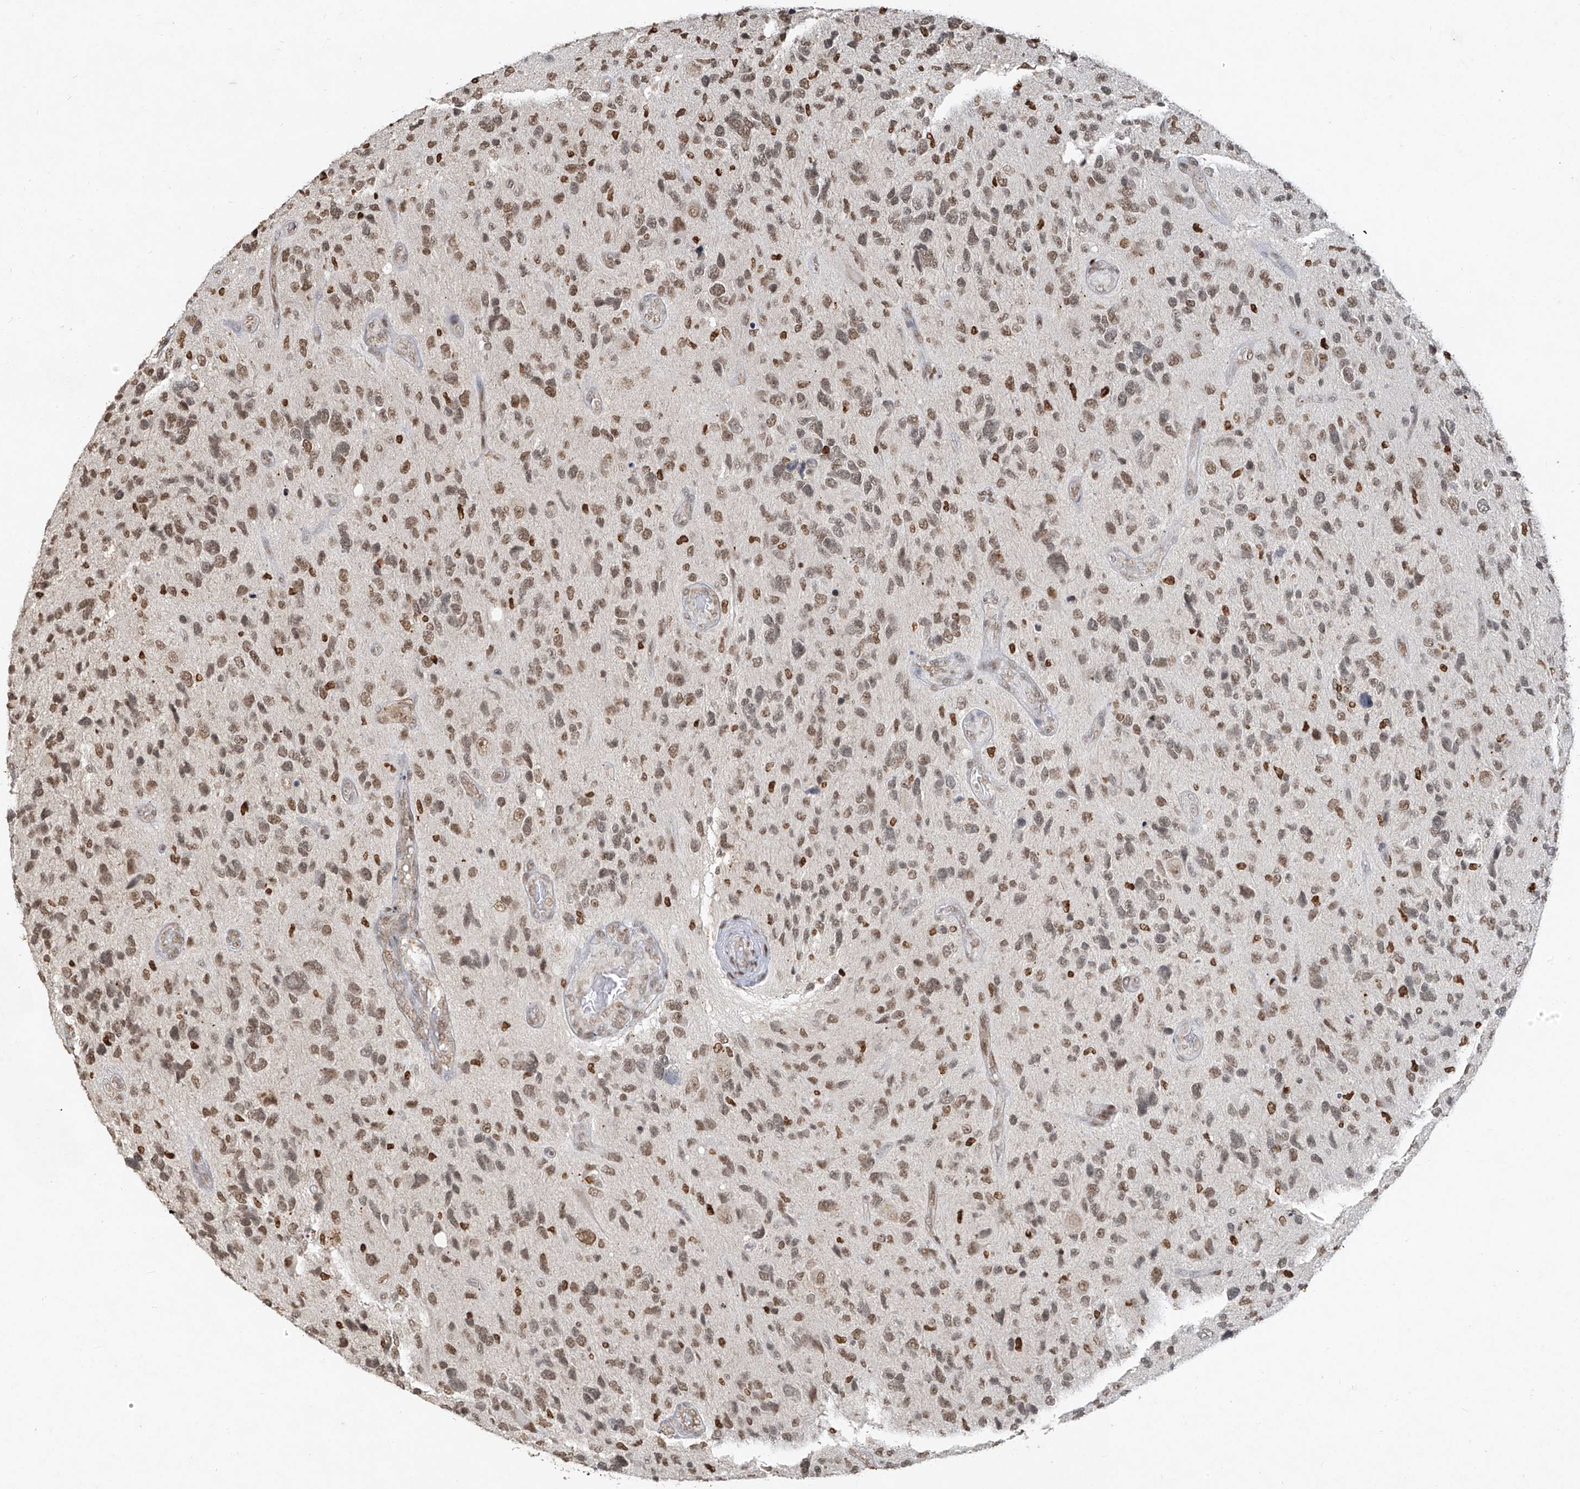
{"staining": {"intensity": "moderate", "quantity": ">75%", "location": "nuclear"}, "tissue": "glioma", "cell_type": "Tumor cells", "image_type": "cancer", "snomed": [{"axis": "morphology", "description": "Glioma, malignant, High grade"}, {"axis": "topography", "description": "Brain"}], "caption": "This image shows glioma stained with IHC to label a protein in brown. The nuclear of tumor cells show moderate positivity for the protein. Nuclei are counter-stained blue.", "gene": "ATRIP", "patient": {"sex": "female", "age": 58}}